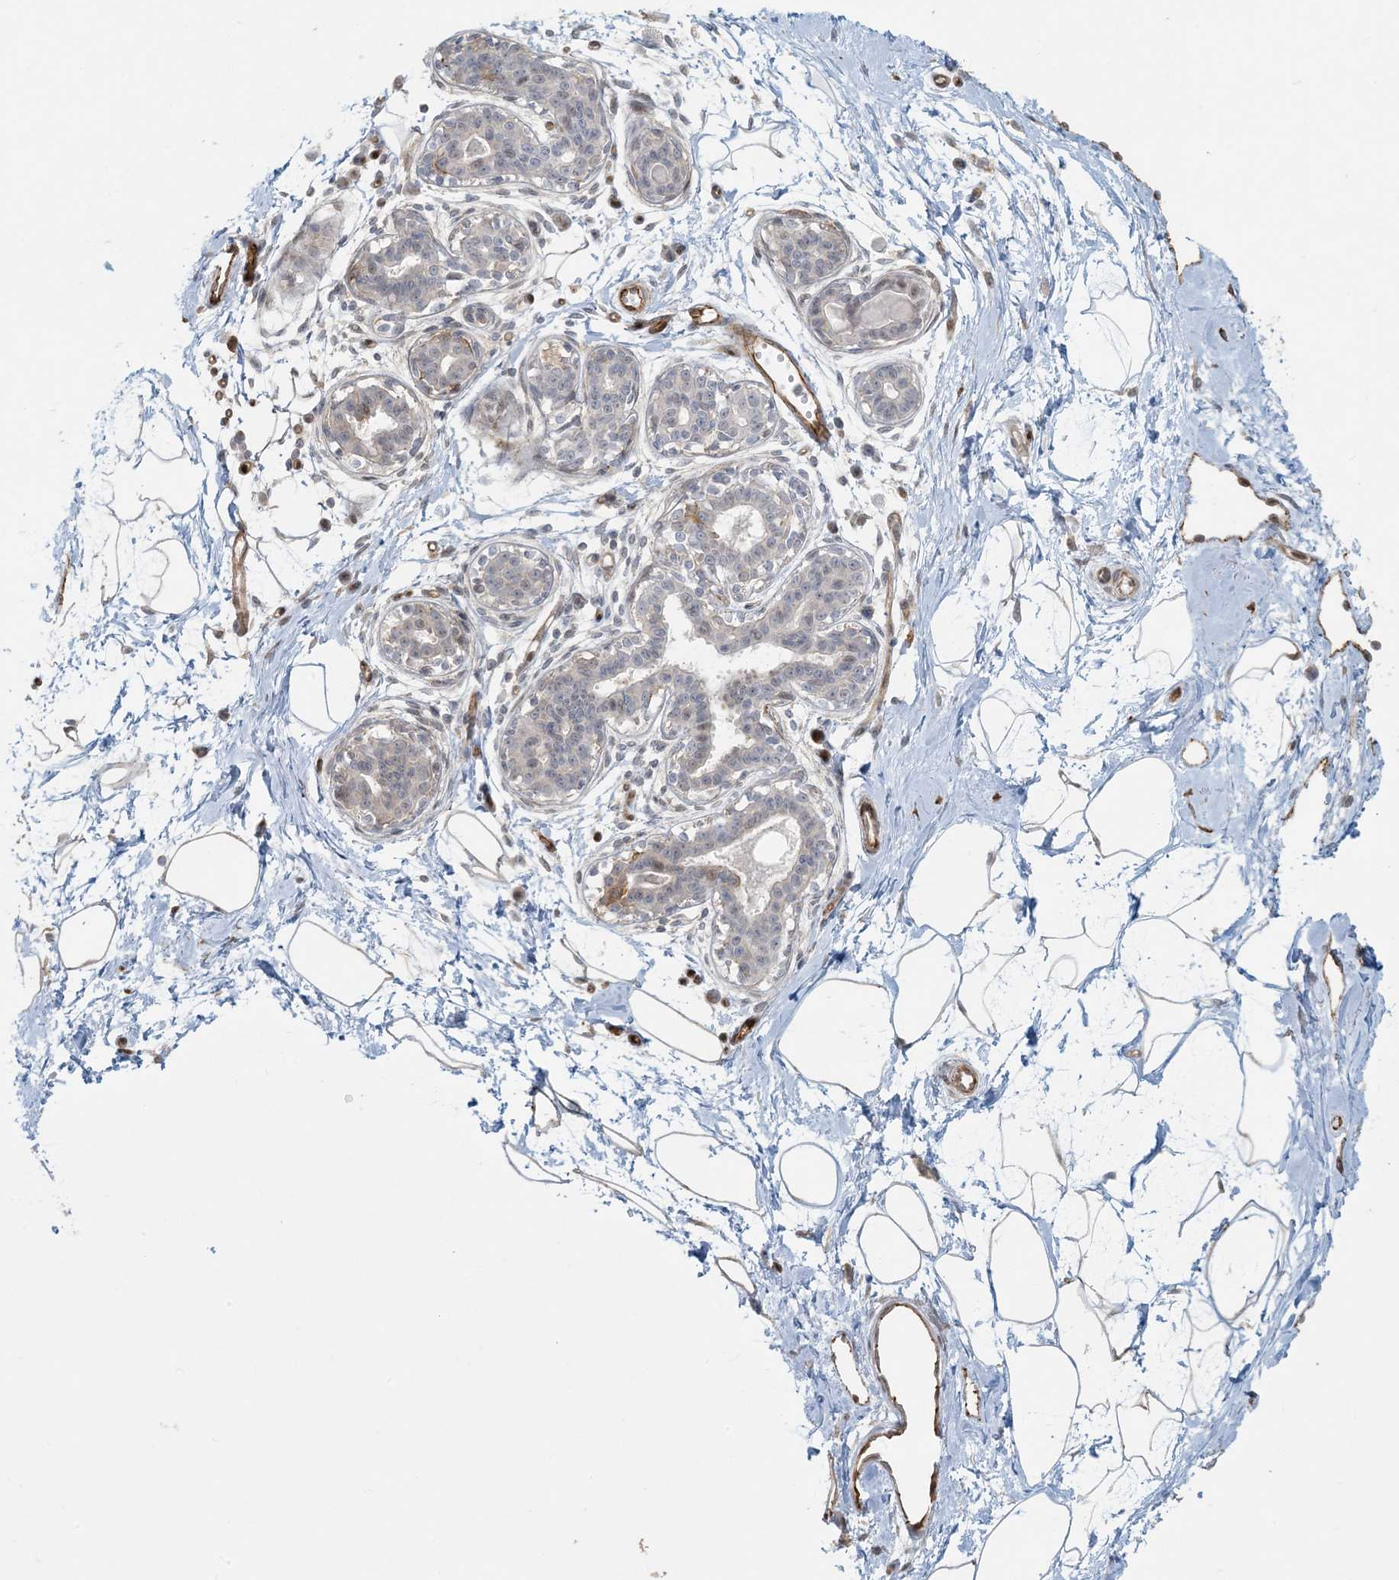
{"staining": {"intensity": "negative", "quantity": "none", "location": "none"}, "tissue": "breast", "cell_type": "Adipocytes", "image_type": "normal", "snomed": [{"axis": "morphology", "description": "Normal tissue, NOS"}, {"axis": "topography", "description": "Breast"}], "caption": "Adipocytes show no significant protein expression in benign breast. Nuclei are stained in blue.", "gene": "BCORL1", "patient": {"sex": "female", "age": 45}}